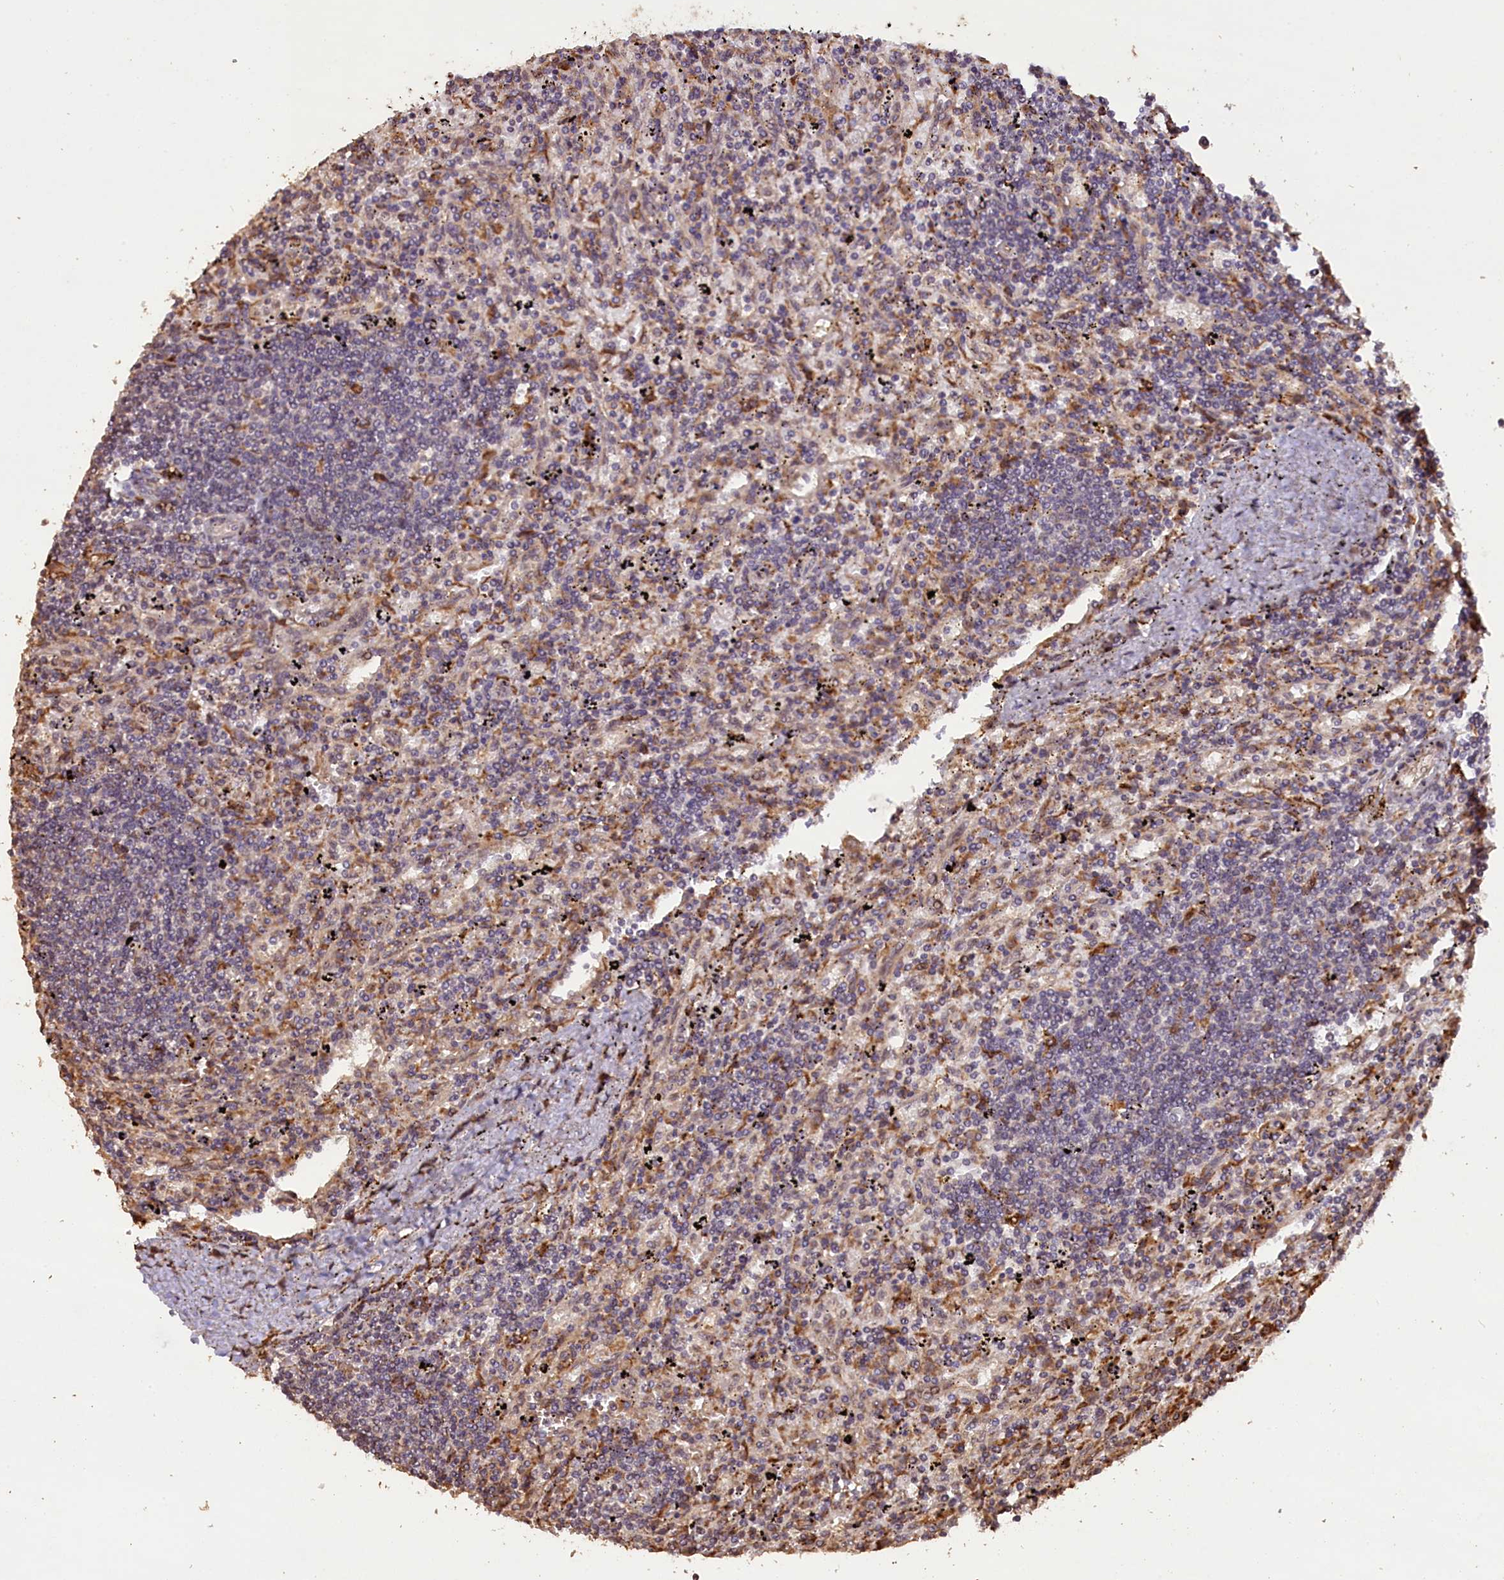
{"staining": {"intensity": "negative", "quantity": "none", "location": "none"}, "tissue": "lymphoma", "cell_type": "Tumor cells", "image_type": "cancer", "snomed": [{"axis": "morphology", "description": "Malignant lymphoma, non-Hodgkin's type, Low grade"}, {"axis": "topography", "description": "Spleen"}], "caption": "Human malignant lymphoma, non-Hodgkin's type (low-grade) stained for a protein using immunohistochemistry (IHC) demonstrates no expression in tumor cells.", "gene": "SLC38A7", "patient": {"sex": "male", "age": 76}}